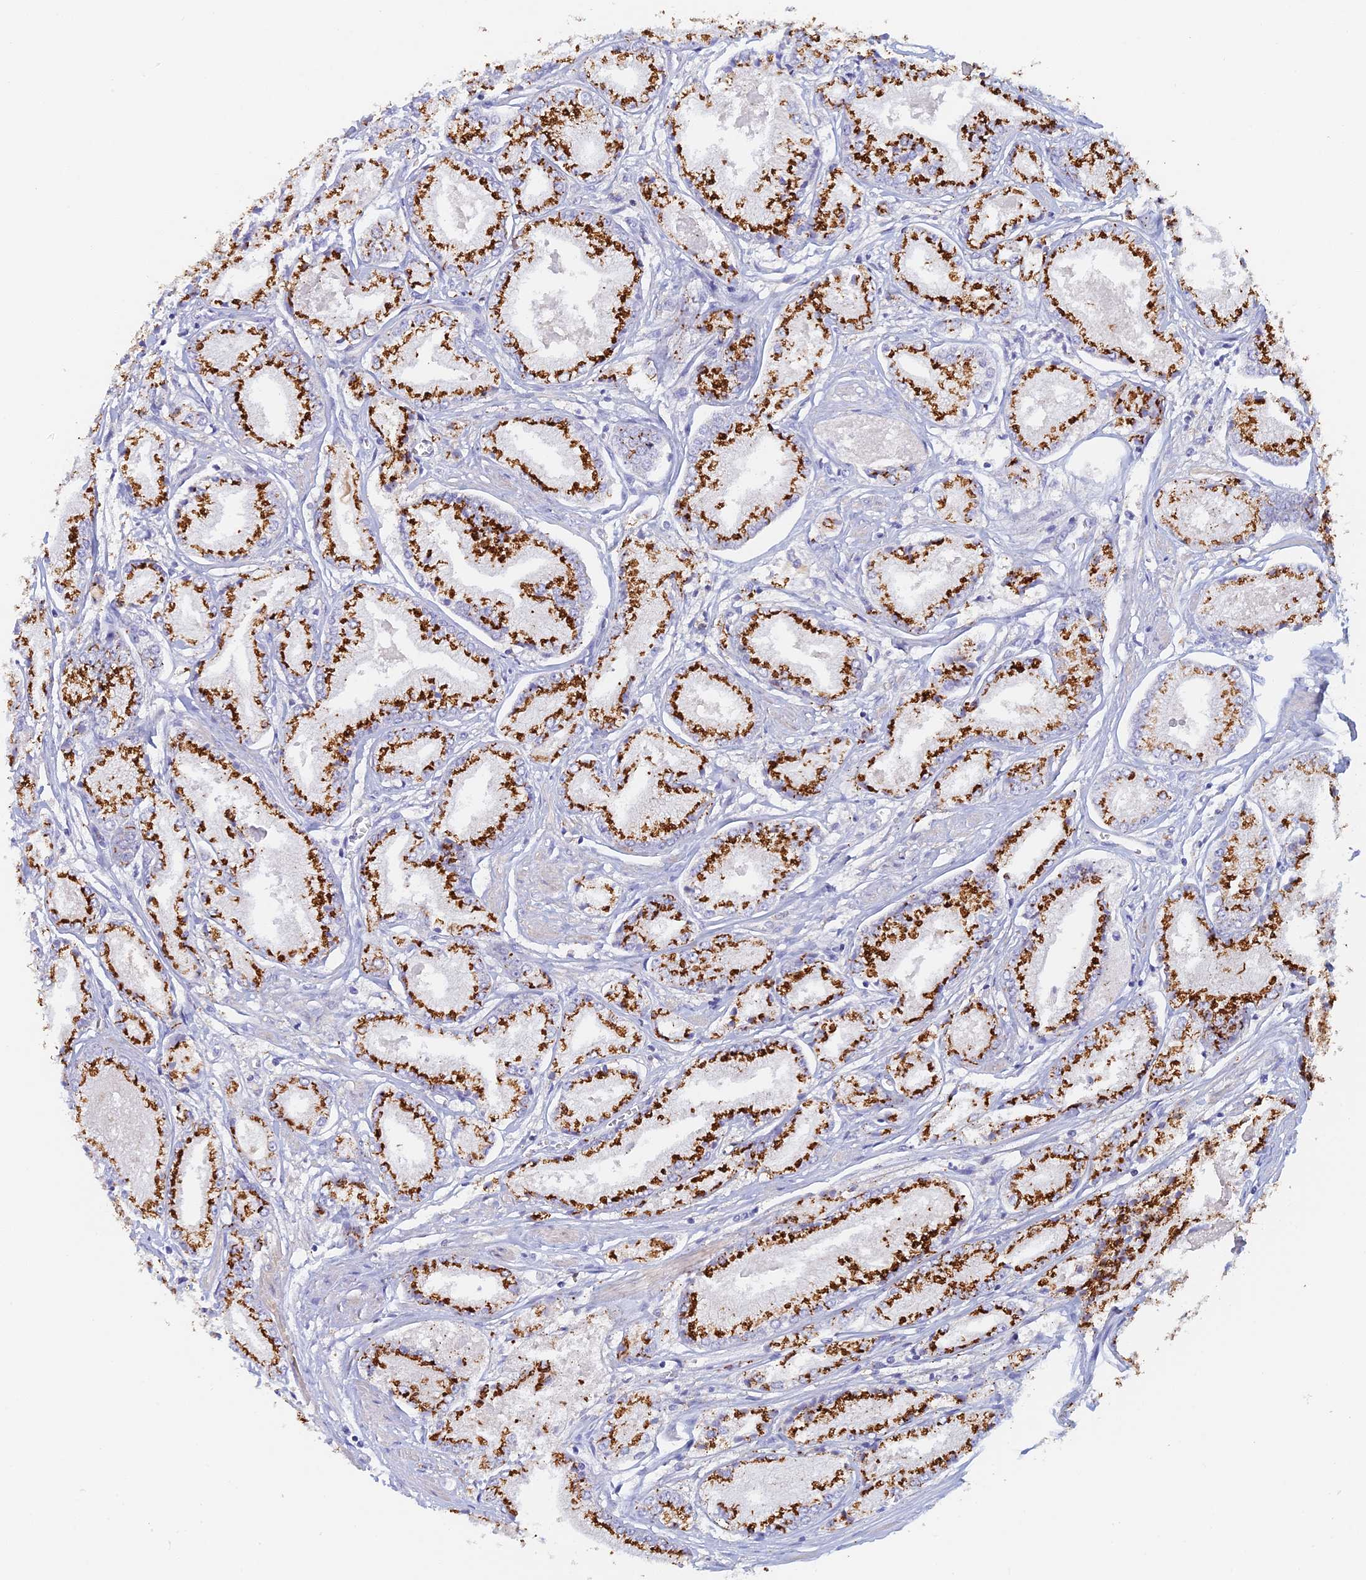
{"staining": {"intensity": "strong", "quantity": ">75%", "location": "cytoplasmic/membranous"}, "tissue": "prostate cancer", "cell_type": "Tumor cells", "image_type": "cancer", "snomed": [{"axis": "morphology", "description": "Adenocarcinoma, Low grade"}, {"axis": "topography", "description": "Prostate"}], "caption": "Immunohistochemistry (DAB (3,3'-diaminobenzidine)) staining of prostate cancer shows strong cytoplasmic/membranous protein expression in about >75% of tumor cells.", "gene": "SLC24A3", "patient": {"sex": "male", "age": 60}}